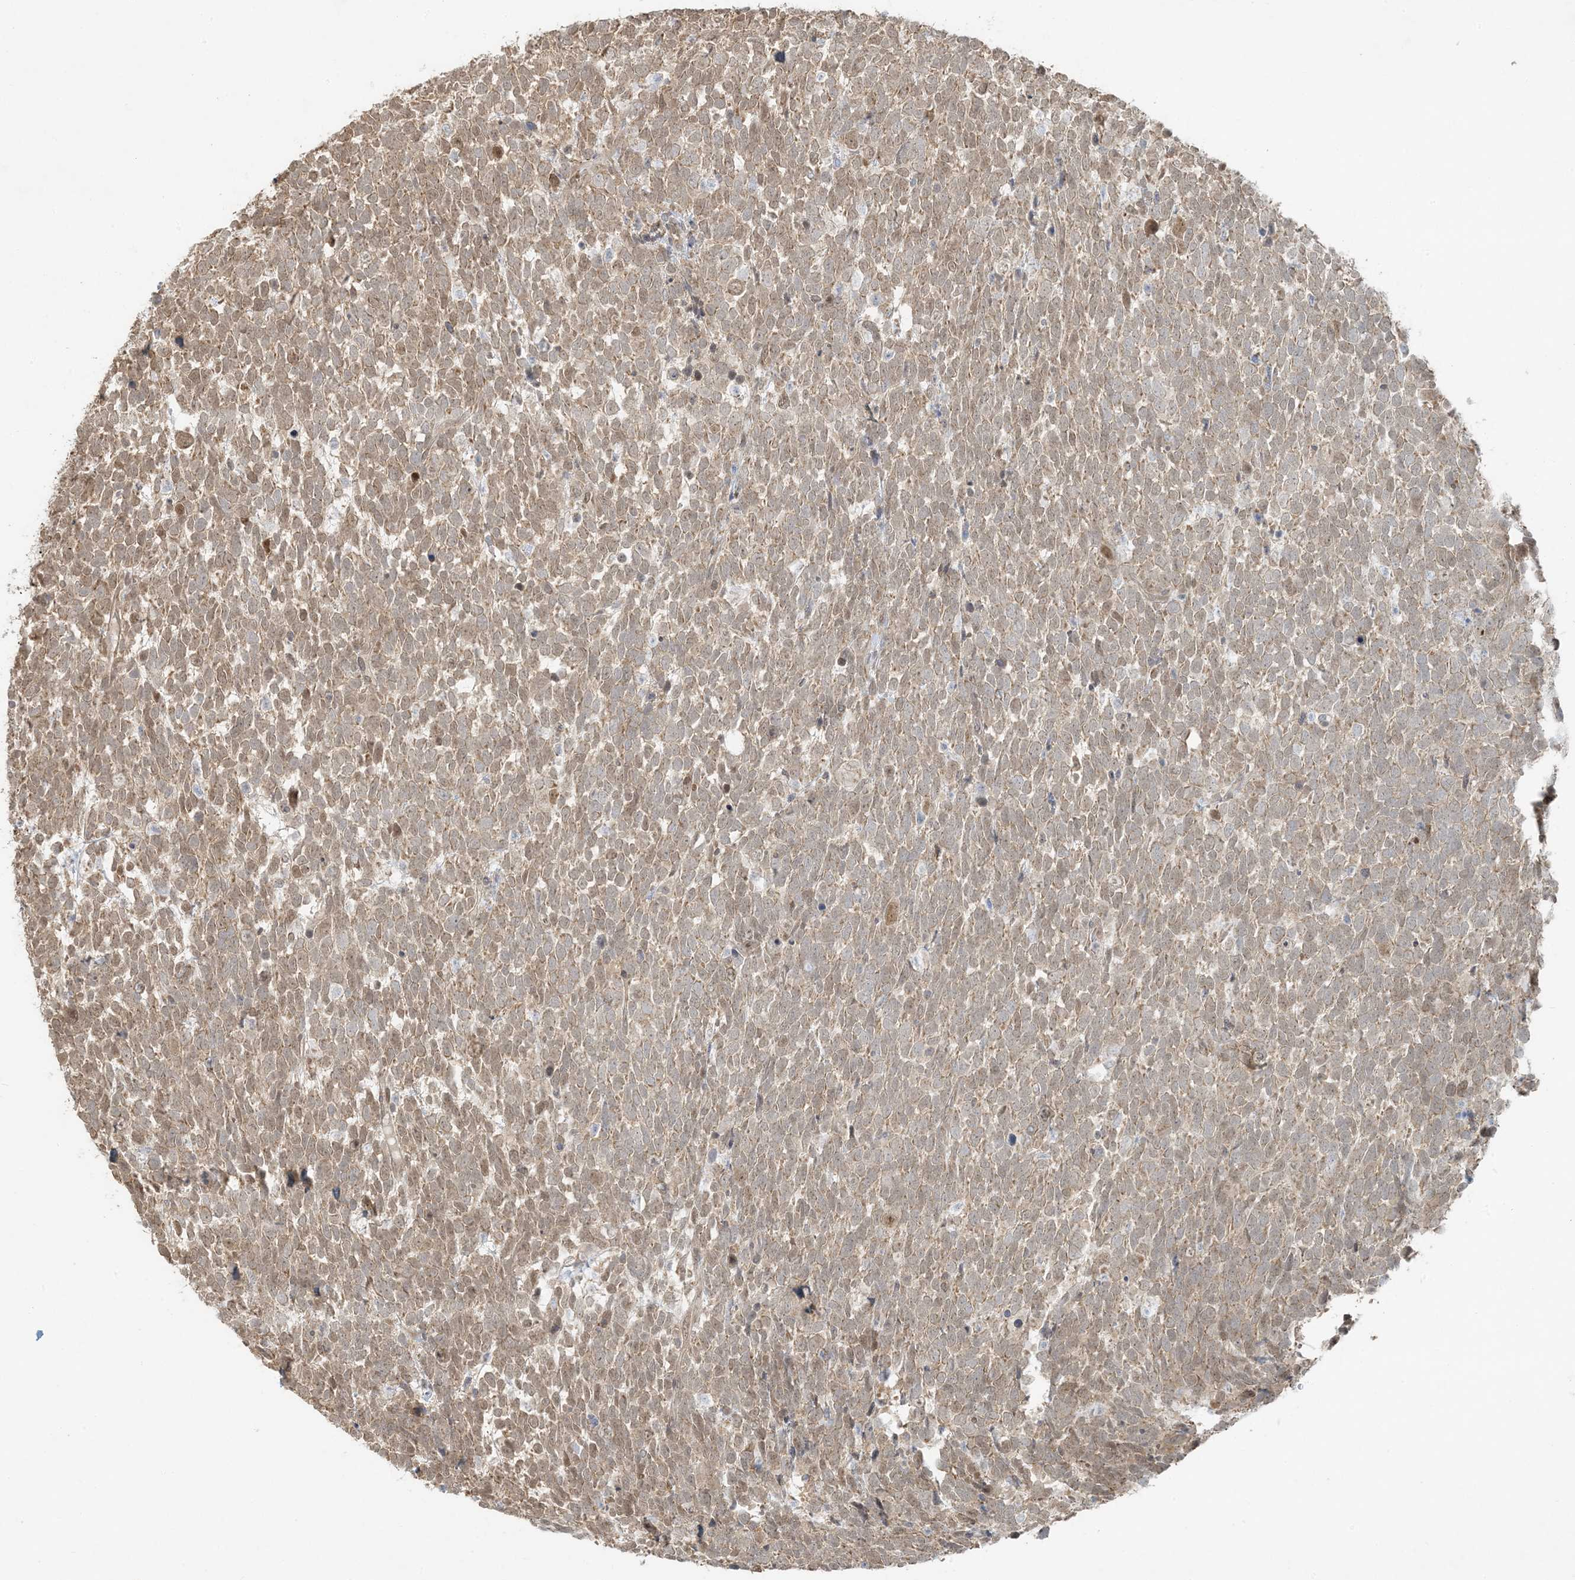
{"staining": {"intensity": "moderate", "quantity": ">75%", "location": "cytoplasmic/membranous"}, "tissue": "urothelial cancer", "cell_type": "Tumor cells", "image_type": "cancer", "snomed": [{"axis": "morphology", "description": "Urothelial carcinoma, High grade"}, {"axis": "topography", "description": "Urinary bladder"}], "caption": "The photomicrograph displays staining of high-grade urothelial carcinoma, revealing moderate cytoplasmic/membranous protein positivity (brown color) within tumor cells. (DAB (3,3'-diaminobenzidine) = brown stain, brightfield microscopy at high magnification).", "gene": "BCORL1", "patient": {"sex": "female", "age": 82}}